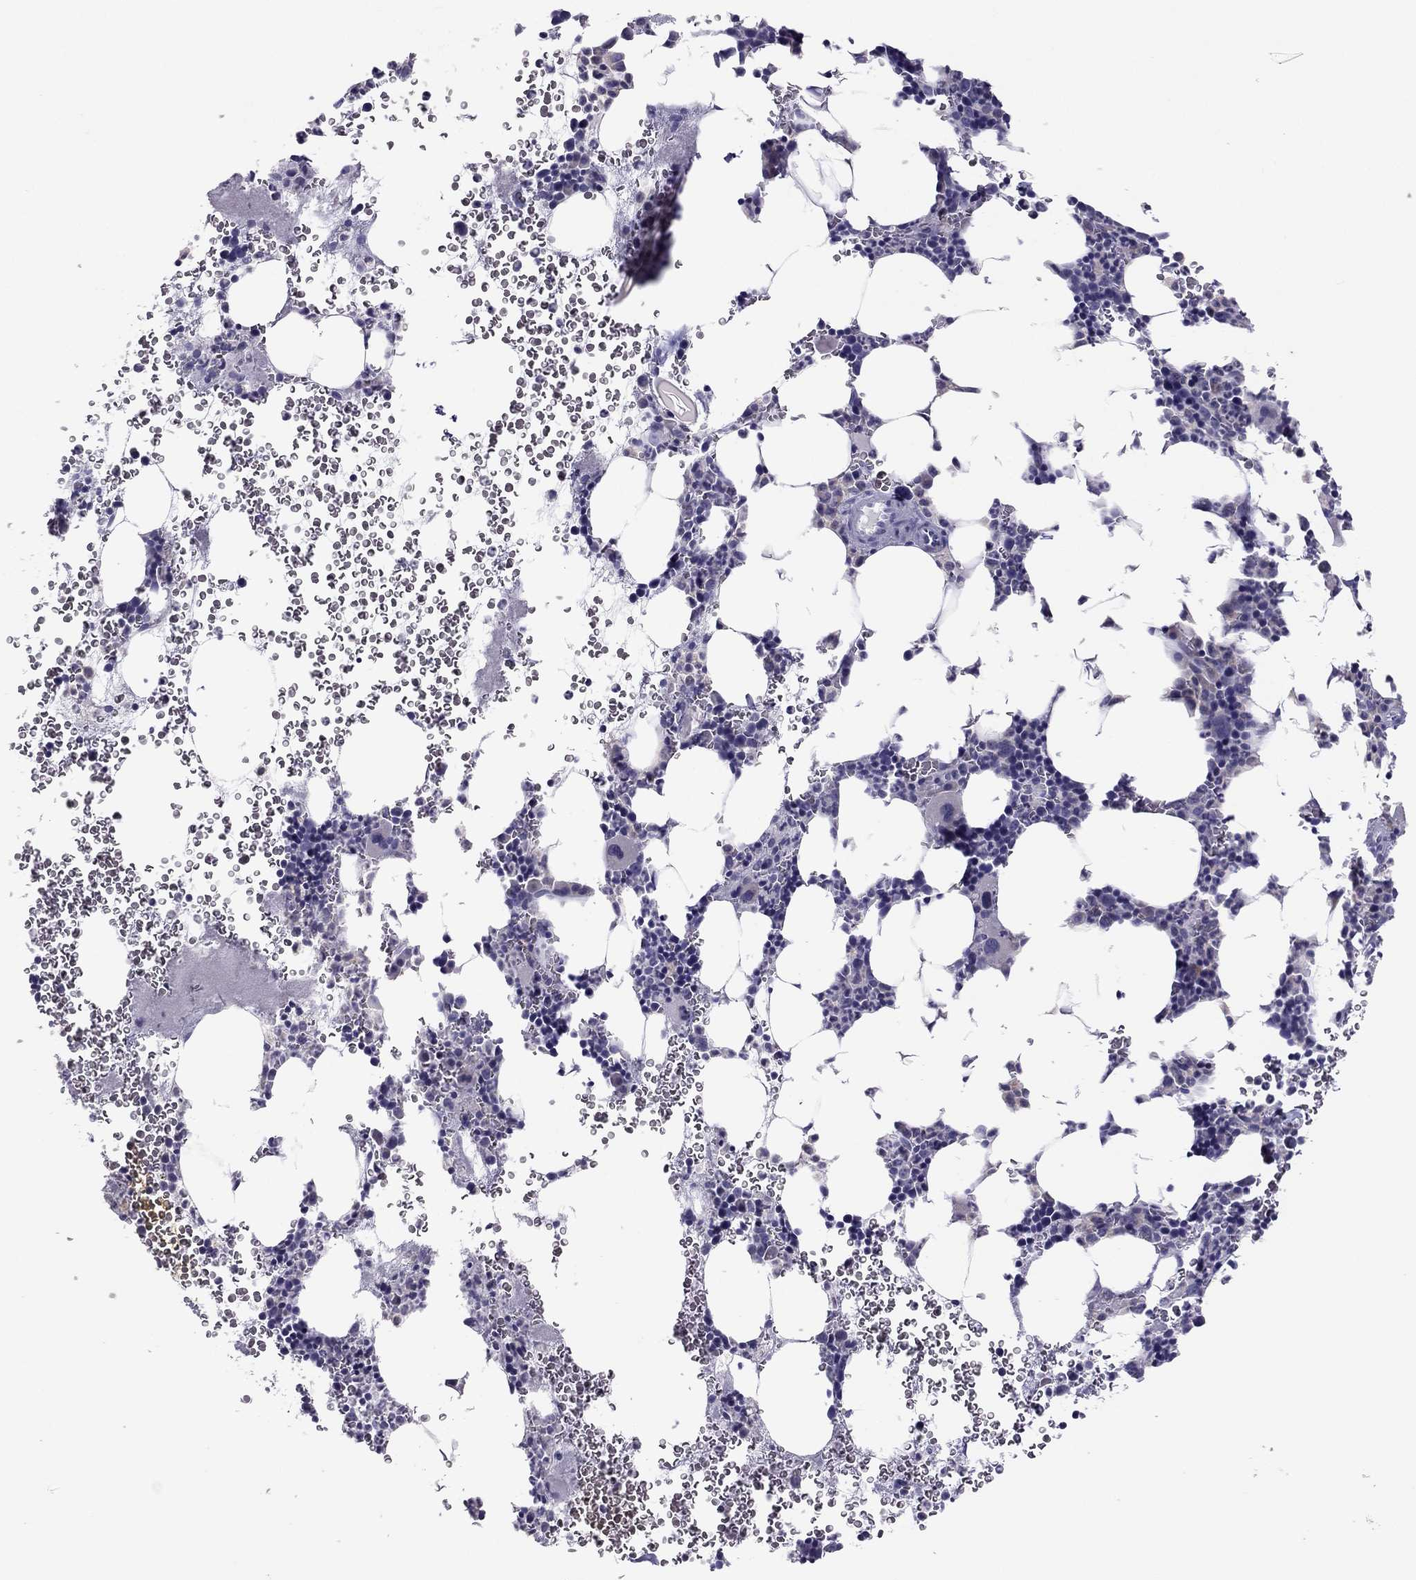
{"staining": {"intensity": "negative", "quantity": "none", "location": "none"}, "tissue": "bone marrow", "cell_type": "Hematopoietic cells", "image_type": "normal", "snomed": [{"axis": "morphology", "description": "Normal tissue, NOS"}, {"axis": "topography", "description": "Bone marrow"}], "caption": "Photomicrograph shows no protein staining in hematopoietic cells of benign bone marrow.", "gene": "RGS8", "patient": {"sex": "male", "age": 44}}